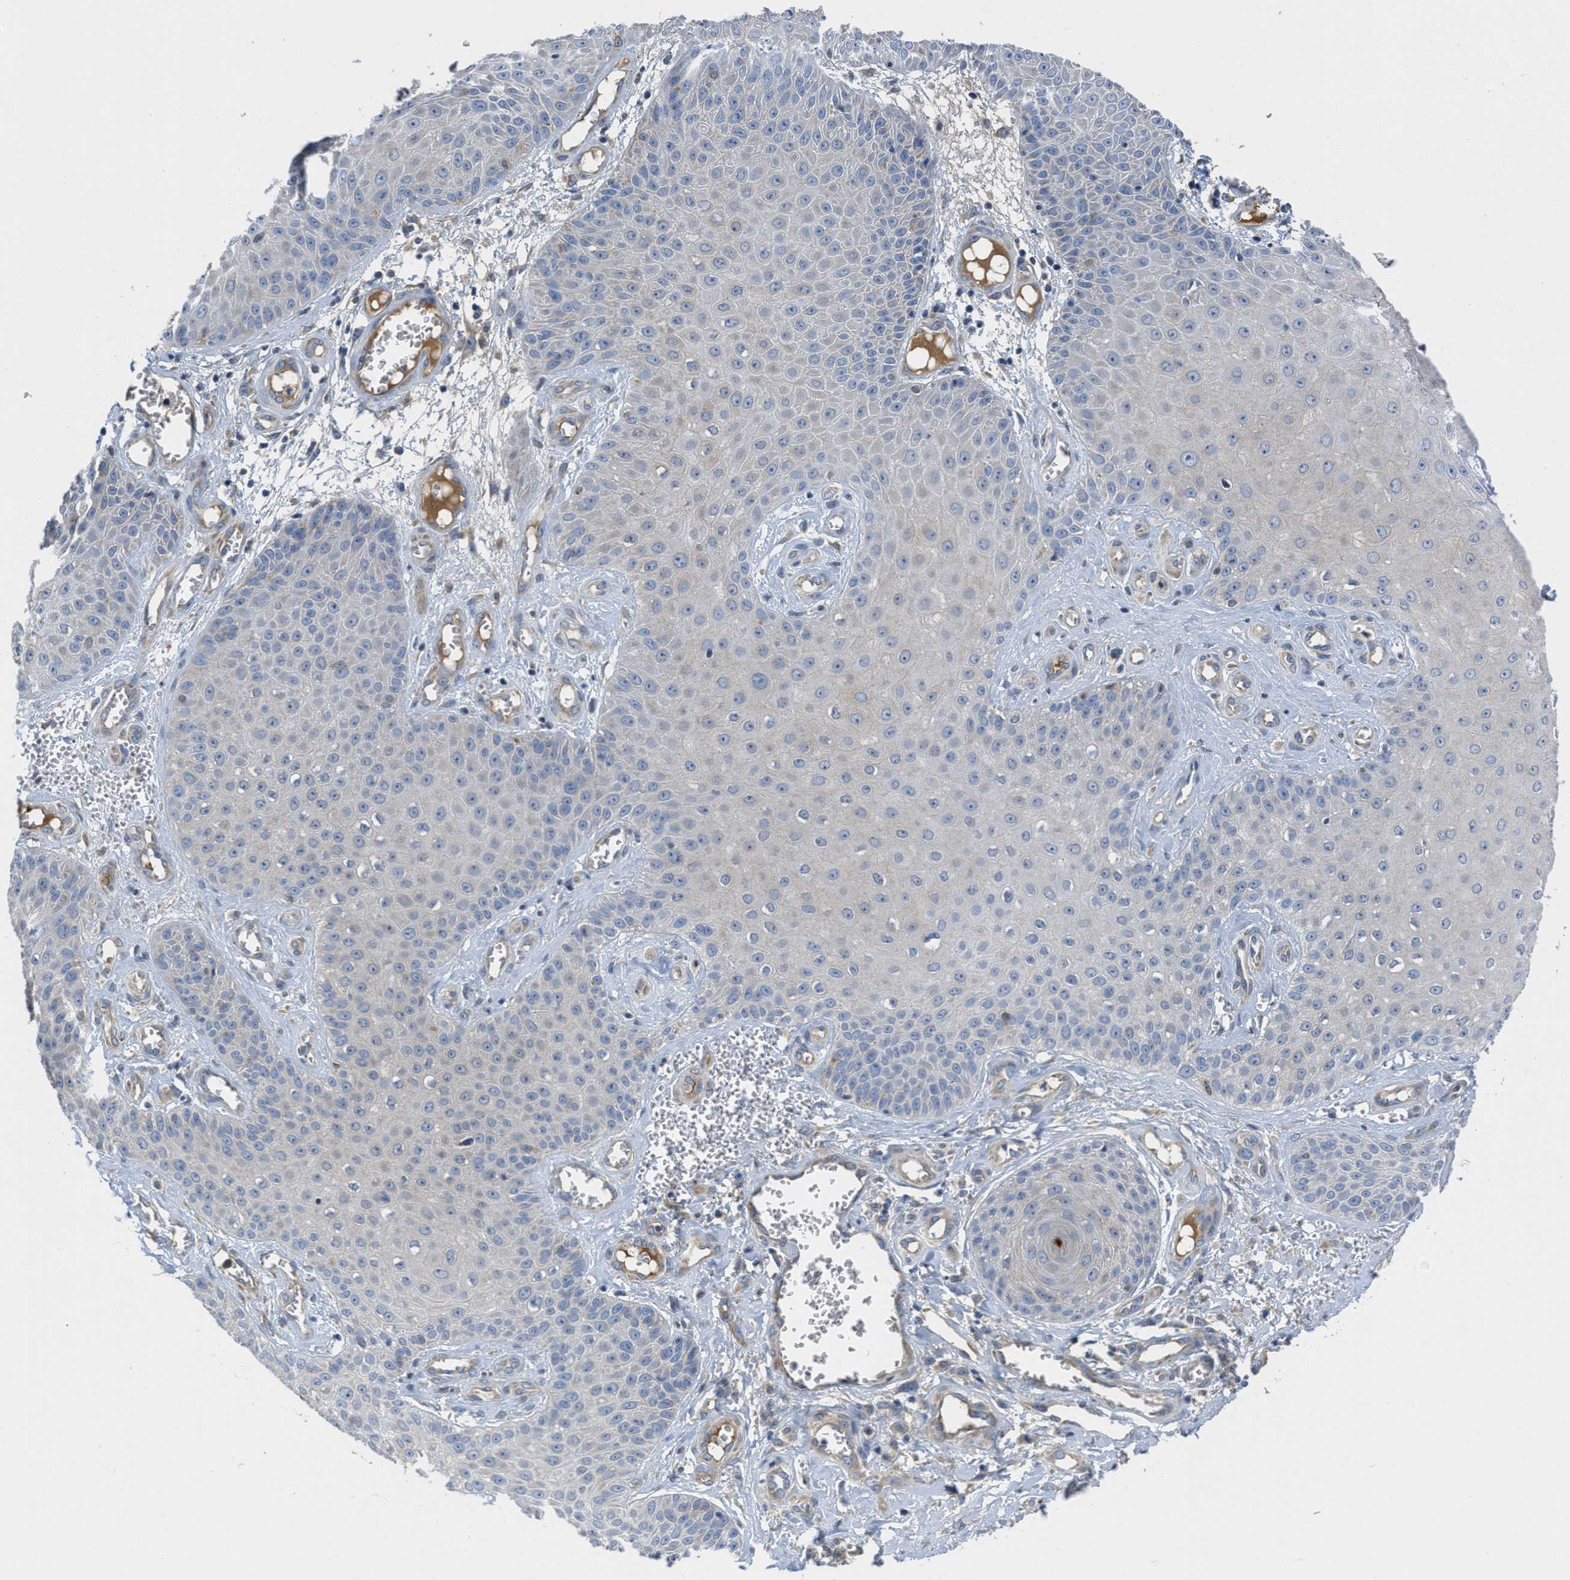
{"staining": {"intensity": "negative", "quantity": "none", "location": "none"}, "tissue": "skin cancer", "cell_type": "Tumor cells", "image_type": "cancer", "snomed": [{"axis": "morphology", "description": "Squamous cell carcinoma, NOS"}, {"axis": "topography", "description": "Skin"}], "caption": "Tumor cells show no significant protein staining in squamous cell carcinoma (skin).", "gene": "GALK1", "patient": {"sex": "male", "age": 74}}